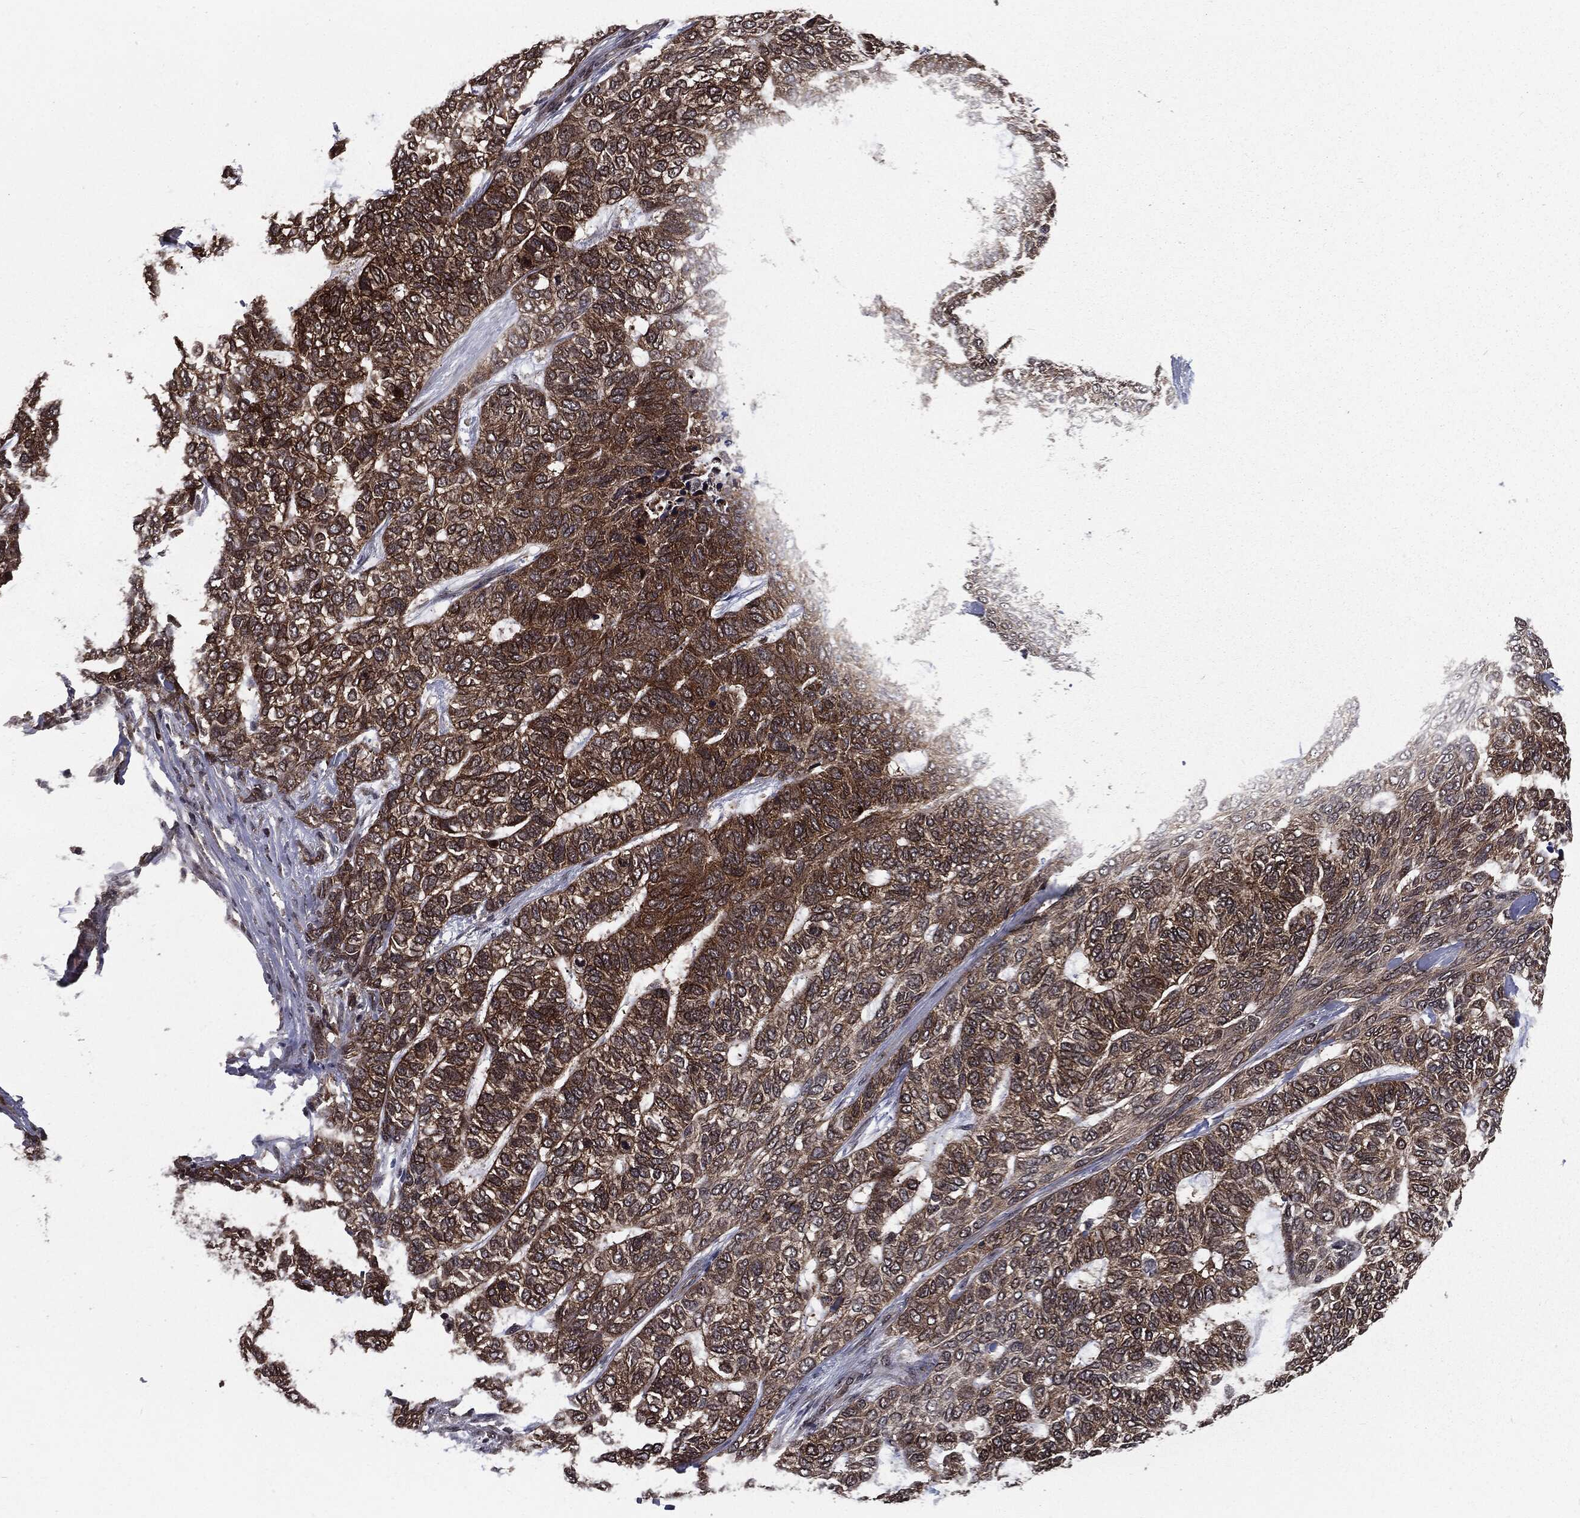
{"staining": {"intensity": "strong", "quantity": "25%-75%", "location": "cytoplasmic/membranous"}, "tissue": "skin cancer", "cell_type": "Tumor cells", "image_type": "cancer", "snomed": [{"axis": "morphology", "description": "Basal cell carcinoma"}, {"axis": "topography", "description": "Skin"}], "caption": "Tumor cells demonstrate strong cytoplasmic/membranous staining in approximately 25%-75% of cells in skin cancer.", "gene": "PTPA", "patient": {"sex": "female", "age": 65}}